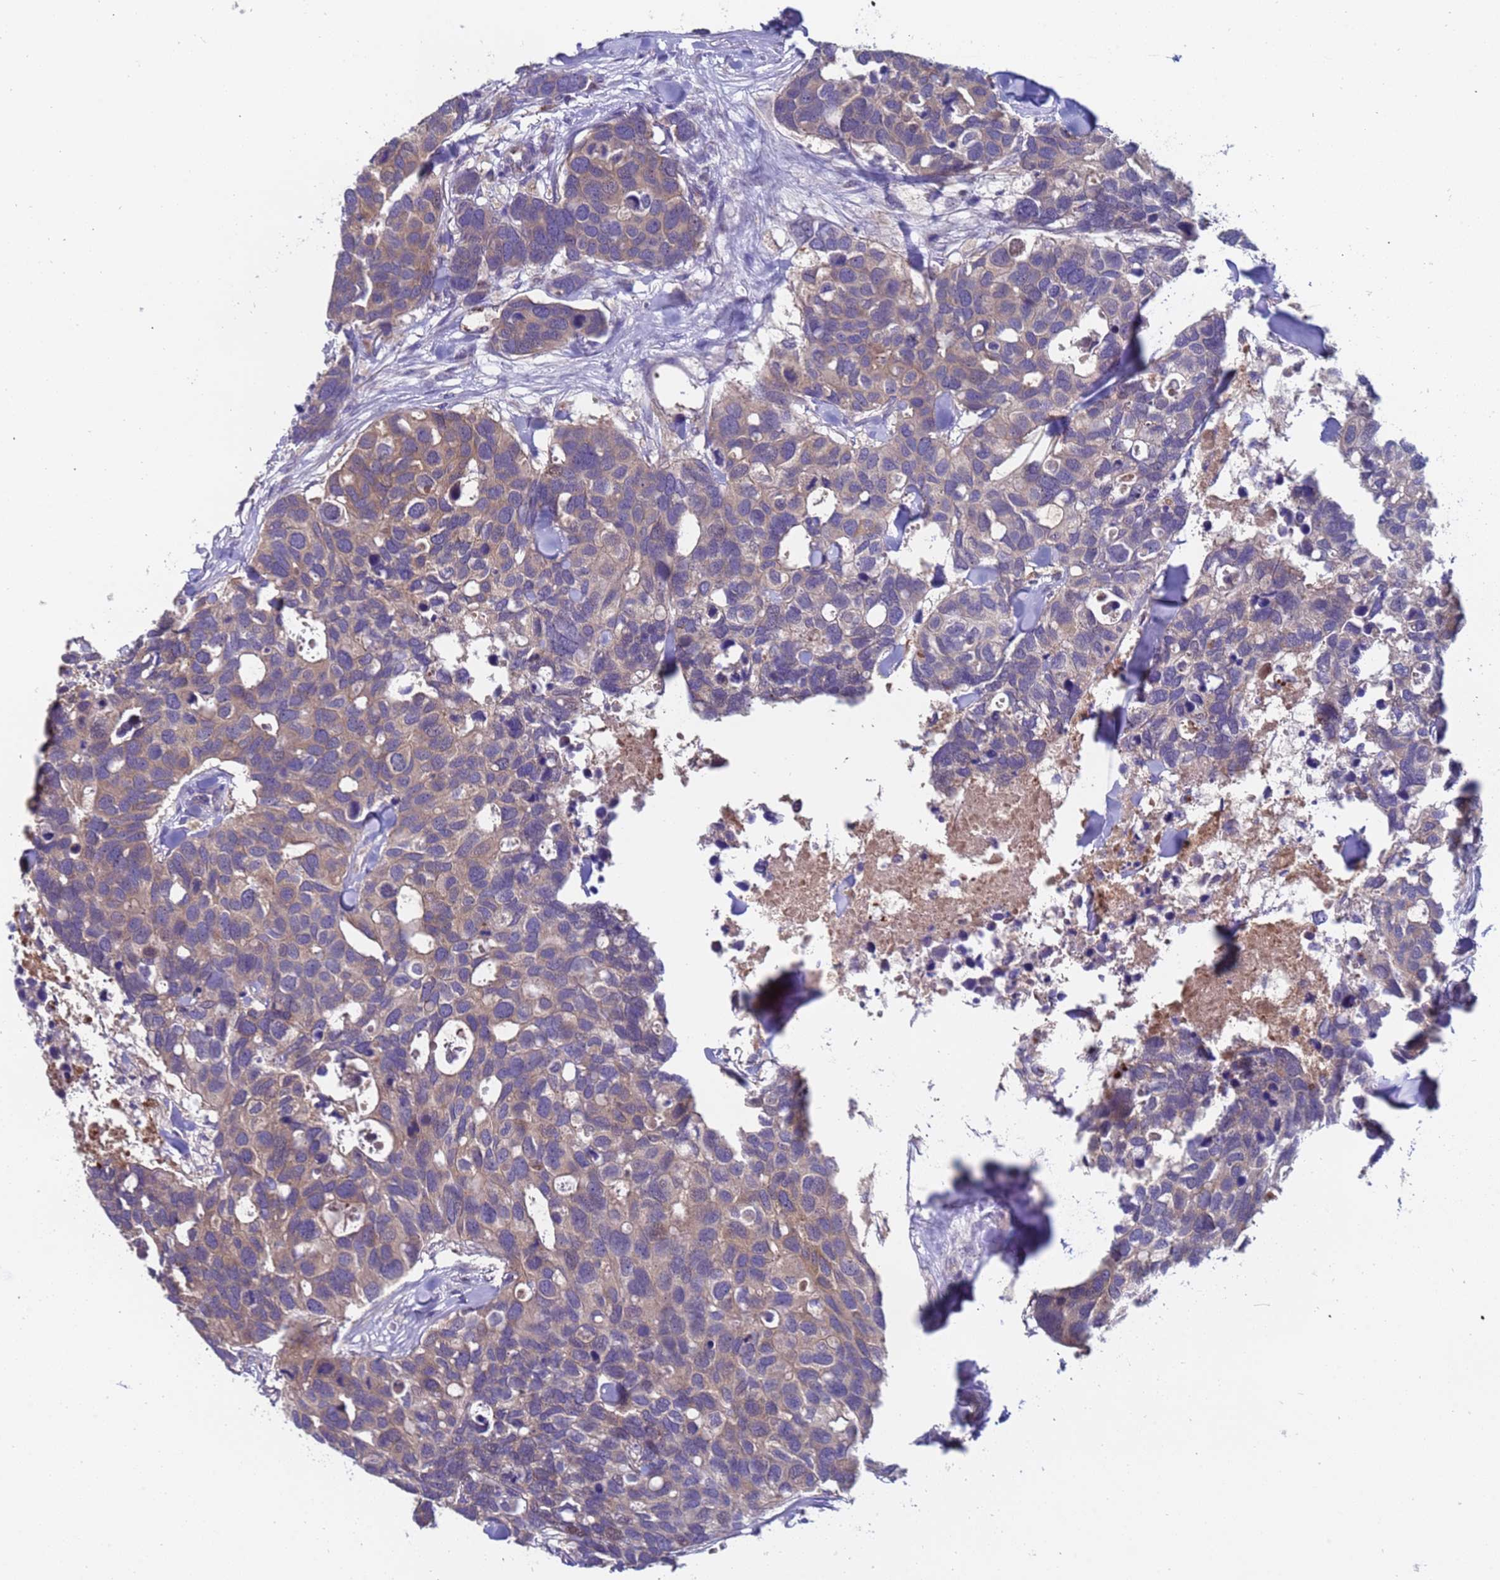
{"staining": {"intensity": "weak", "quantity": "25%-75%", "location": "cytoplasmic/membranous"}, "tissue": "breast cancer", "cell_type": "Tumor cells", "image_type": "cancer", "snomed": [{"axis": "morphology", "description": "Duct carcinoma"}, {"axis": "topography", "description": "Breast"}], "caption": "Breast intraductal carcinoma was stained to show a protein in brown. There is low levels of weak cytoplasmic/membranous staining in approximately 25%-75% of tumor cells. (brown staining indicates protein expression, while blue staining denotes nuclei).", "gene": "ZNF248", "patient": {"sex": "female", "age": 83}}